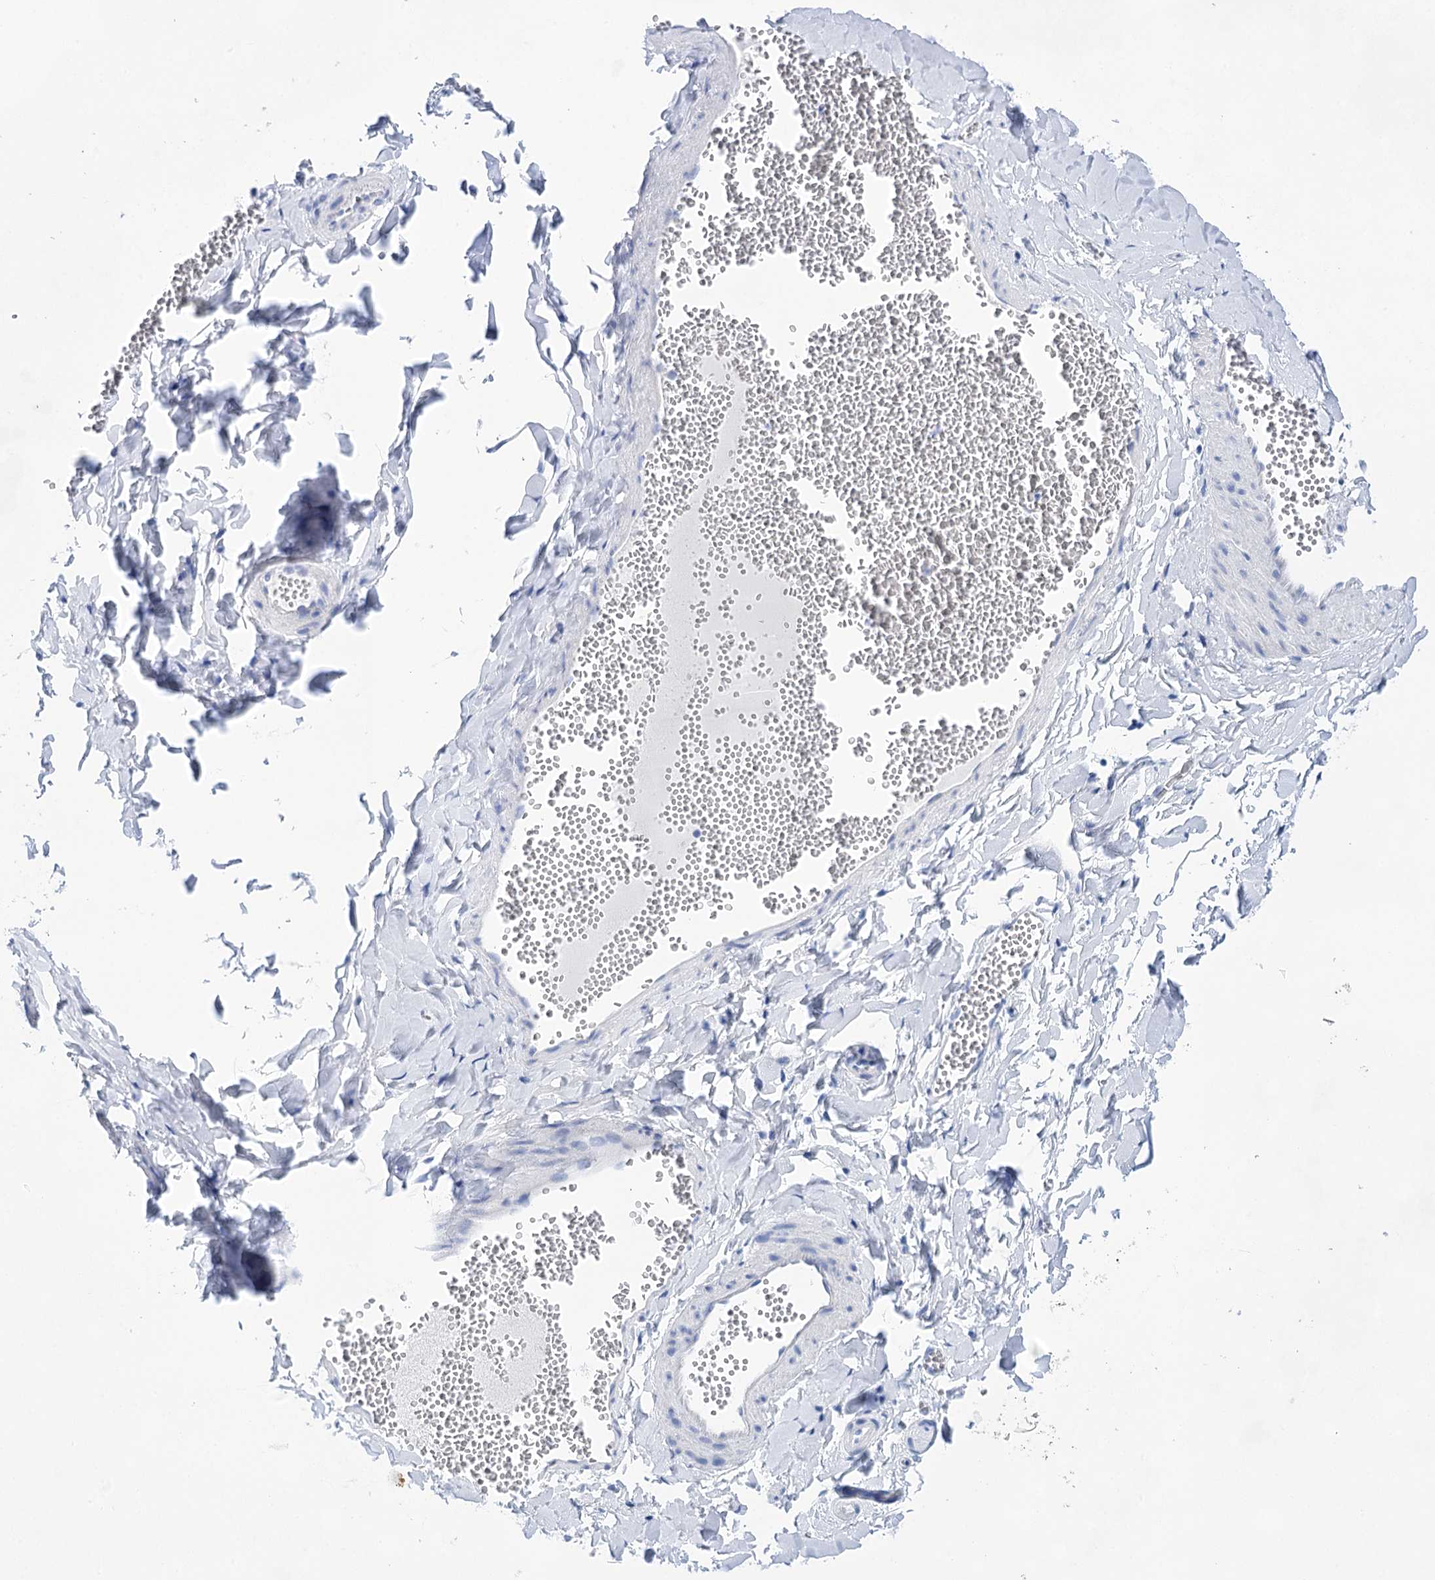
{"staining": {"intensity": "negative", "quantity": "none", "location": "none"}, "tissue": "adipose tissue", "cell_type": "Adipocytes", "image_type": "normal", "snomed": [{"axis": "morphology", "description": "Normal tissue, NOS"}, {"axis": "topography", "description": "Gallbladder"}, {"axis": "topography", "description": "Peripheral nerve tissue"}], "caption": "Adipocytes are negative for brown protein staining in benign adipose tissue. (Immunohistochemistry, brightfield microscopy, high magnification).", "gene": "LALBA", "patient": {"sex": "male", "age": 38}}